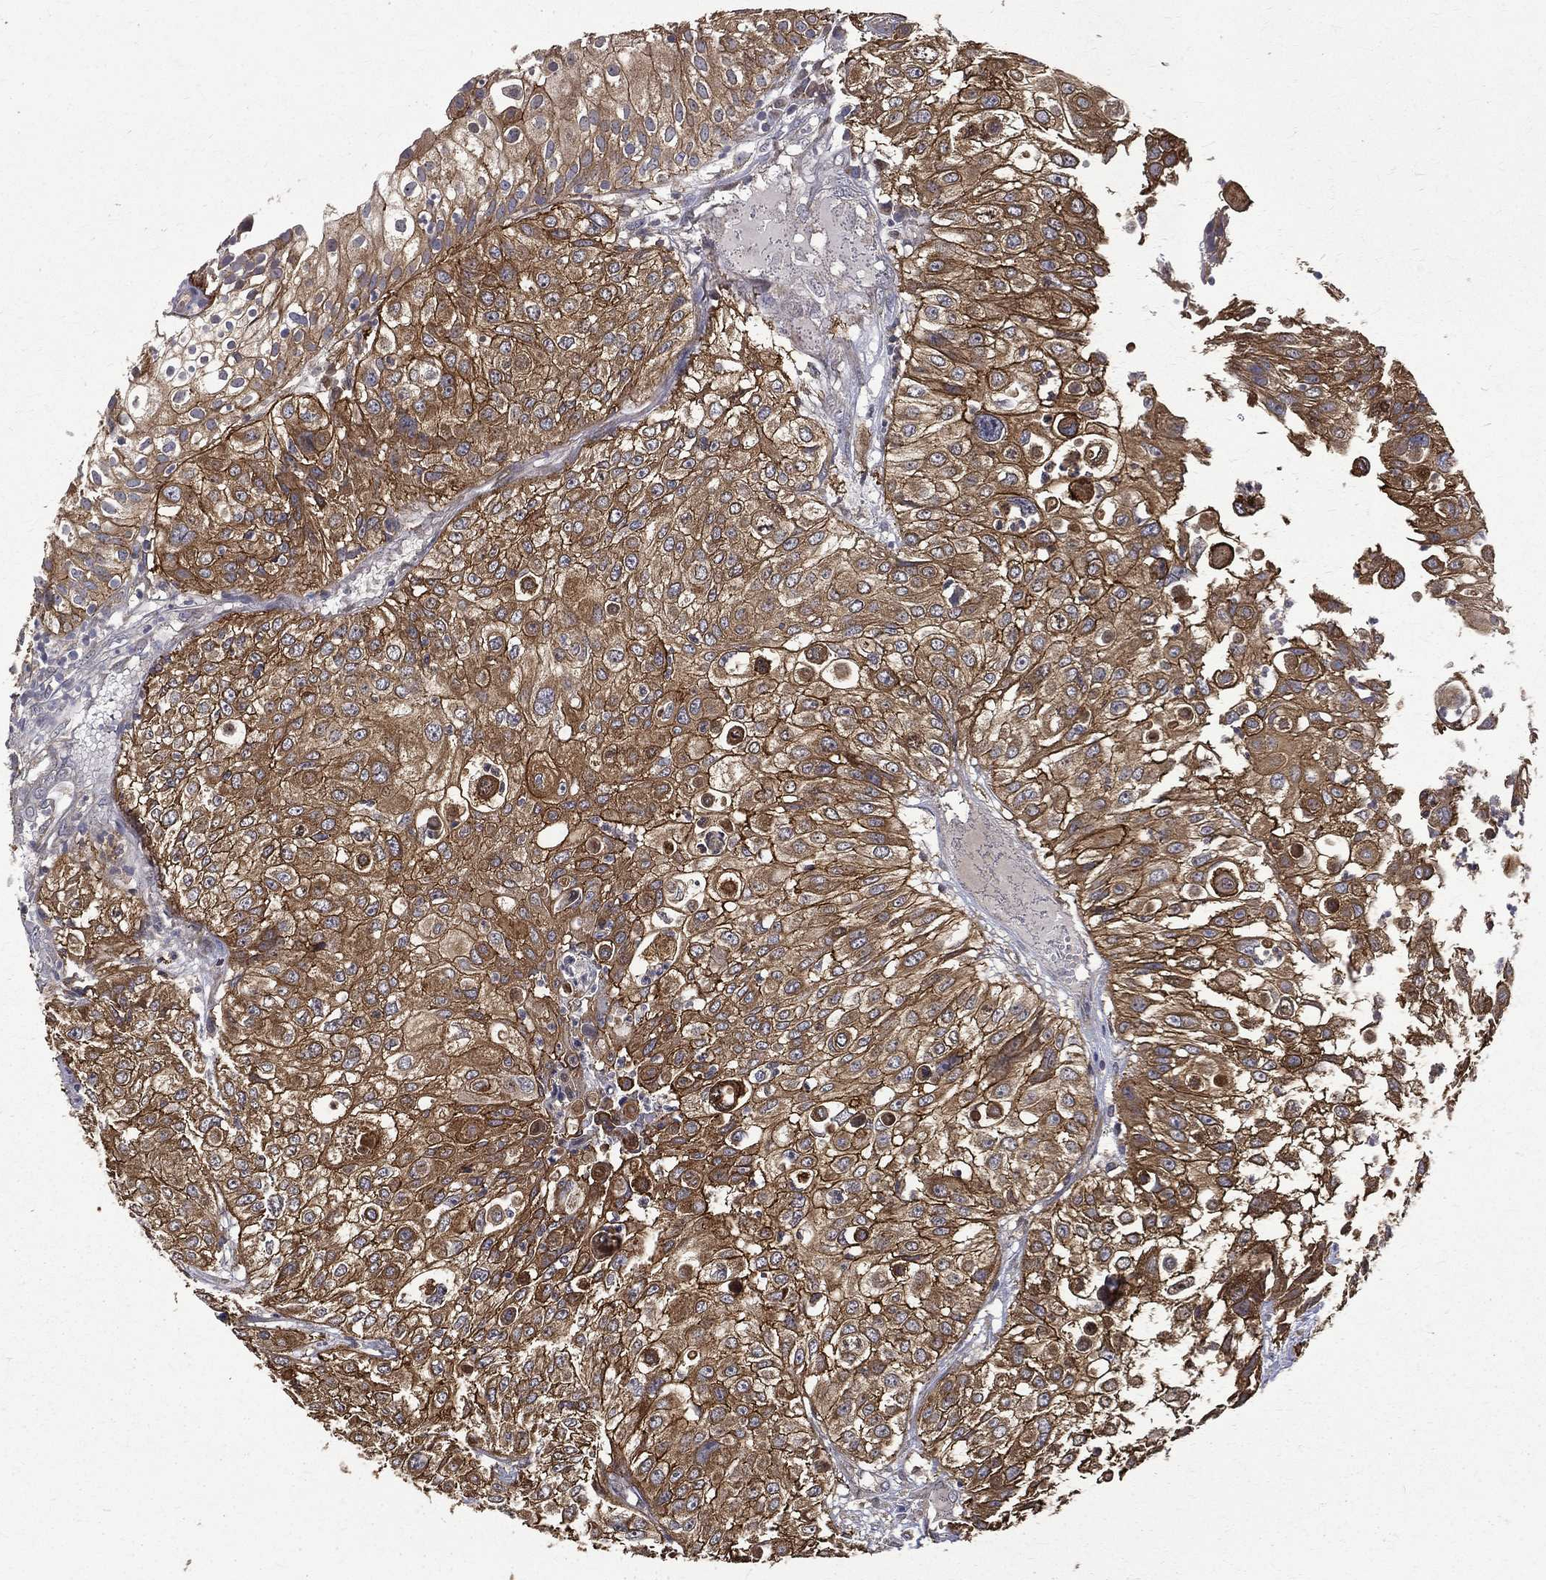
{"staining": {"intensity": "strong", "quantity": ">75%", "location": "cytoplasmic/membranous"}, "tissue": "urothelial cancer", "cell_type": "Tumor cells", "image_type": "cancer", "snomed": [{"axis": "morphology", "description": "Urothelial carcinoma, High grade"}, {"axis": "topography", "description": "Urinary bladder"}], "caption": "This is a micrograph of IHC staining of urothelial cancer, which shows strong staining in the cytoplasmic/membranous of tumor cells.", "gene": "RPGR", "patient": {"sex": "female", "age": 79}}